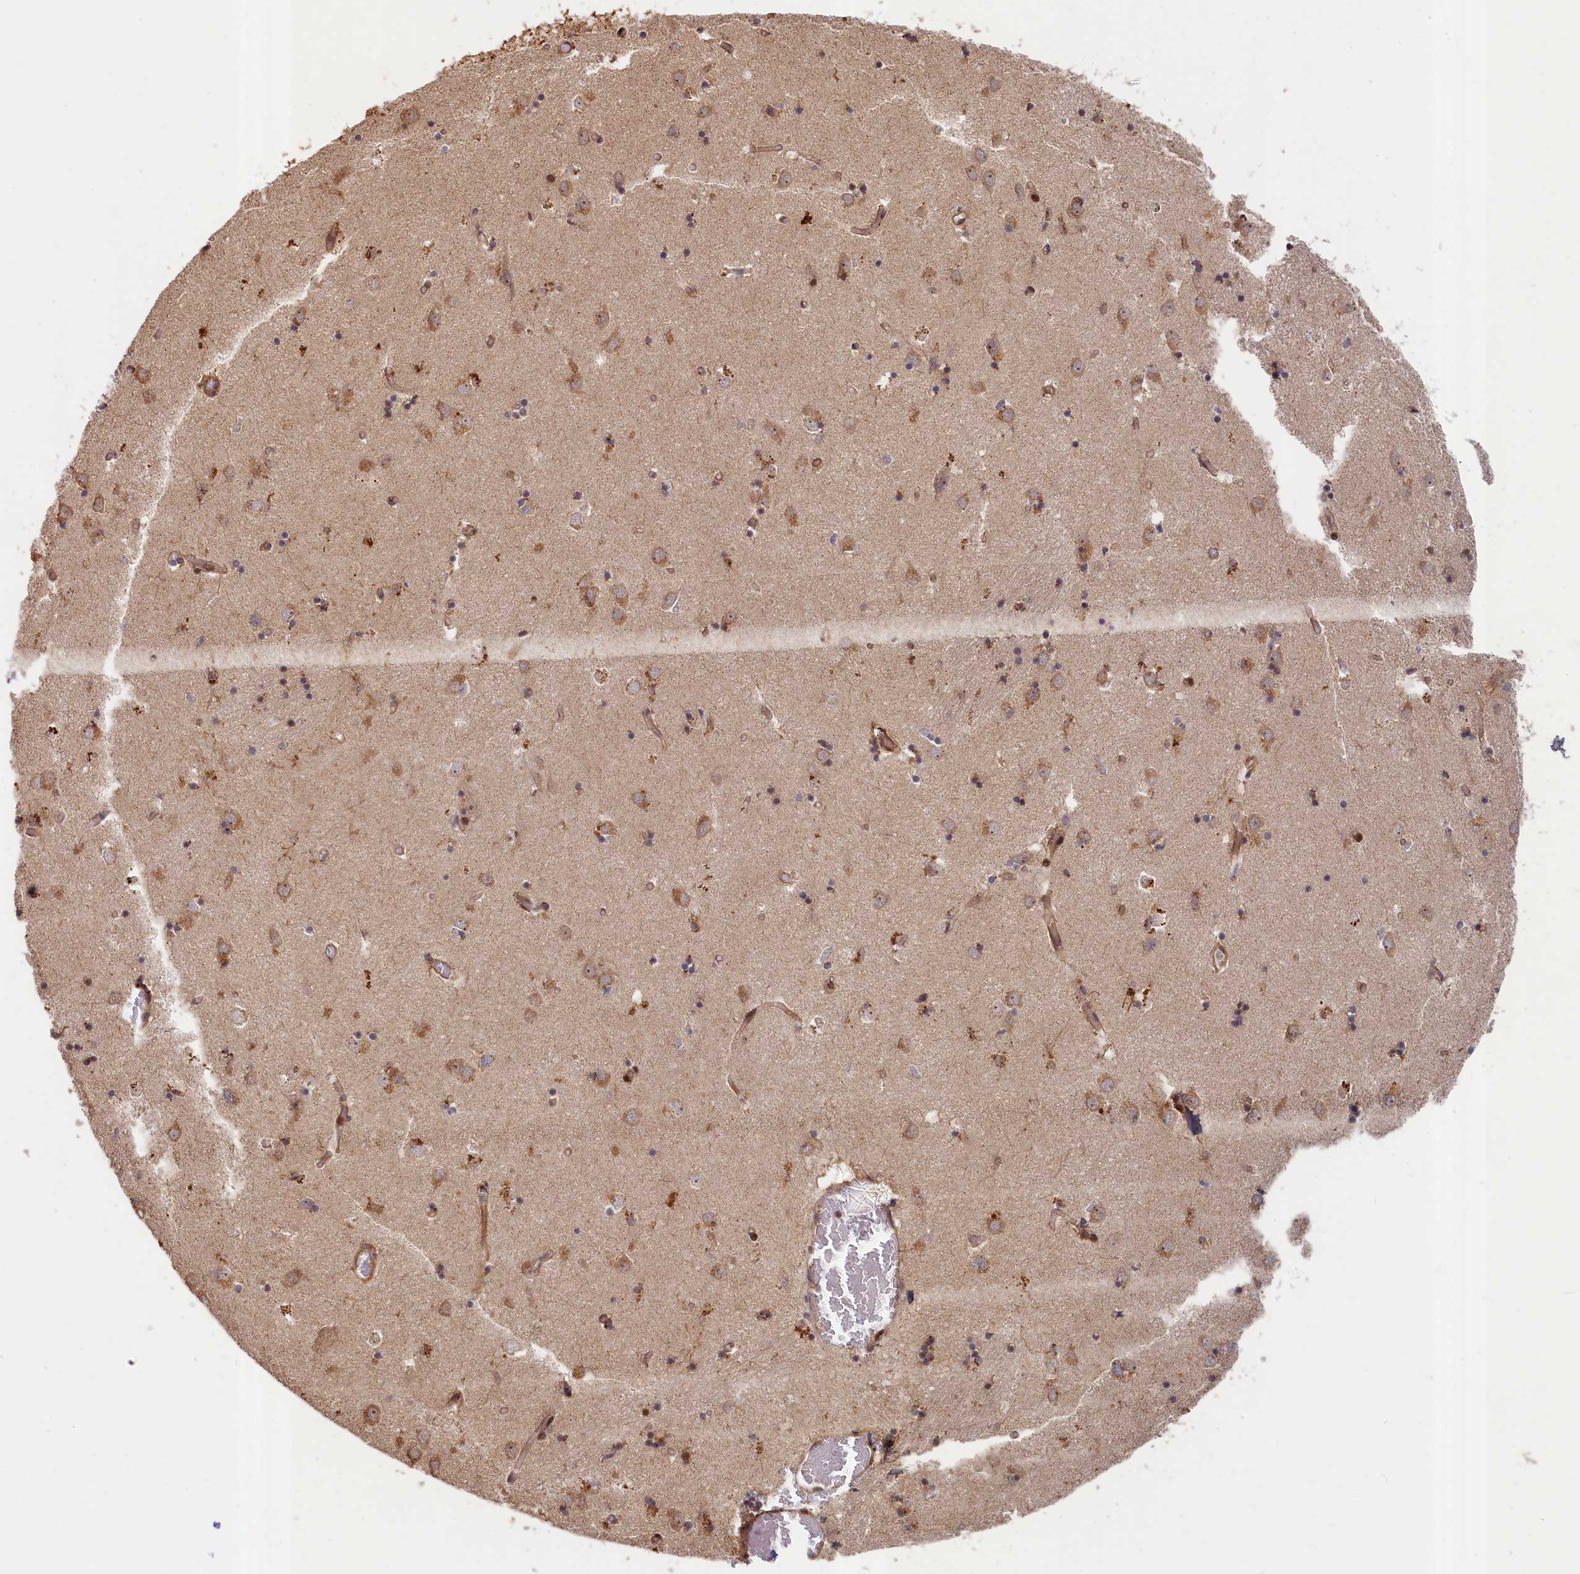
{"staining": {"intensity": "weak", "quantity": "<25%", "location": "cytoplasmic/membranous,nuclear"}, "tissue": "caudate", "cell_type": "Glial cells", "image_type": "normal", "snomed": [{"axis": "morphology", "description": "Normal tissue, NOS"}, {"axis": "topography", "description": "Lateral ventricle wall"}], "caption": "This is a micrograph of immunohistochemistry (IHC) staining of unremarkable caudate, which shows no staining in glial cells. (Brightfield microscopy of DAB immunohistochemistry at high magnification).", "gene": "CEP44", "patient": {"sex": "male", "age": 70}}